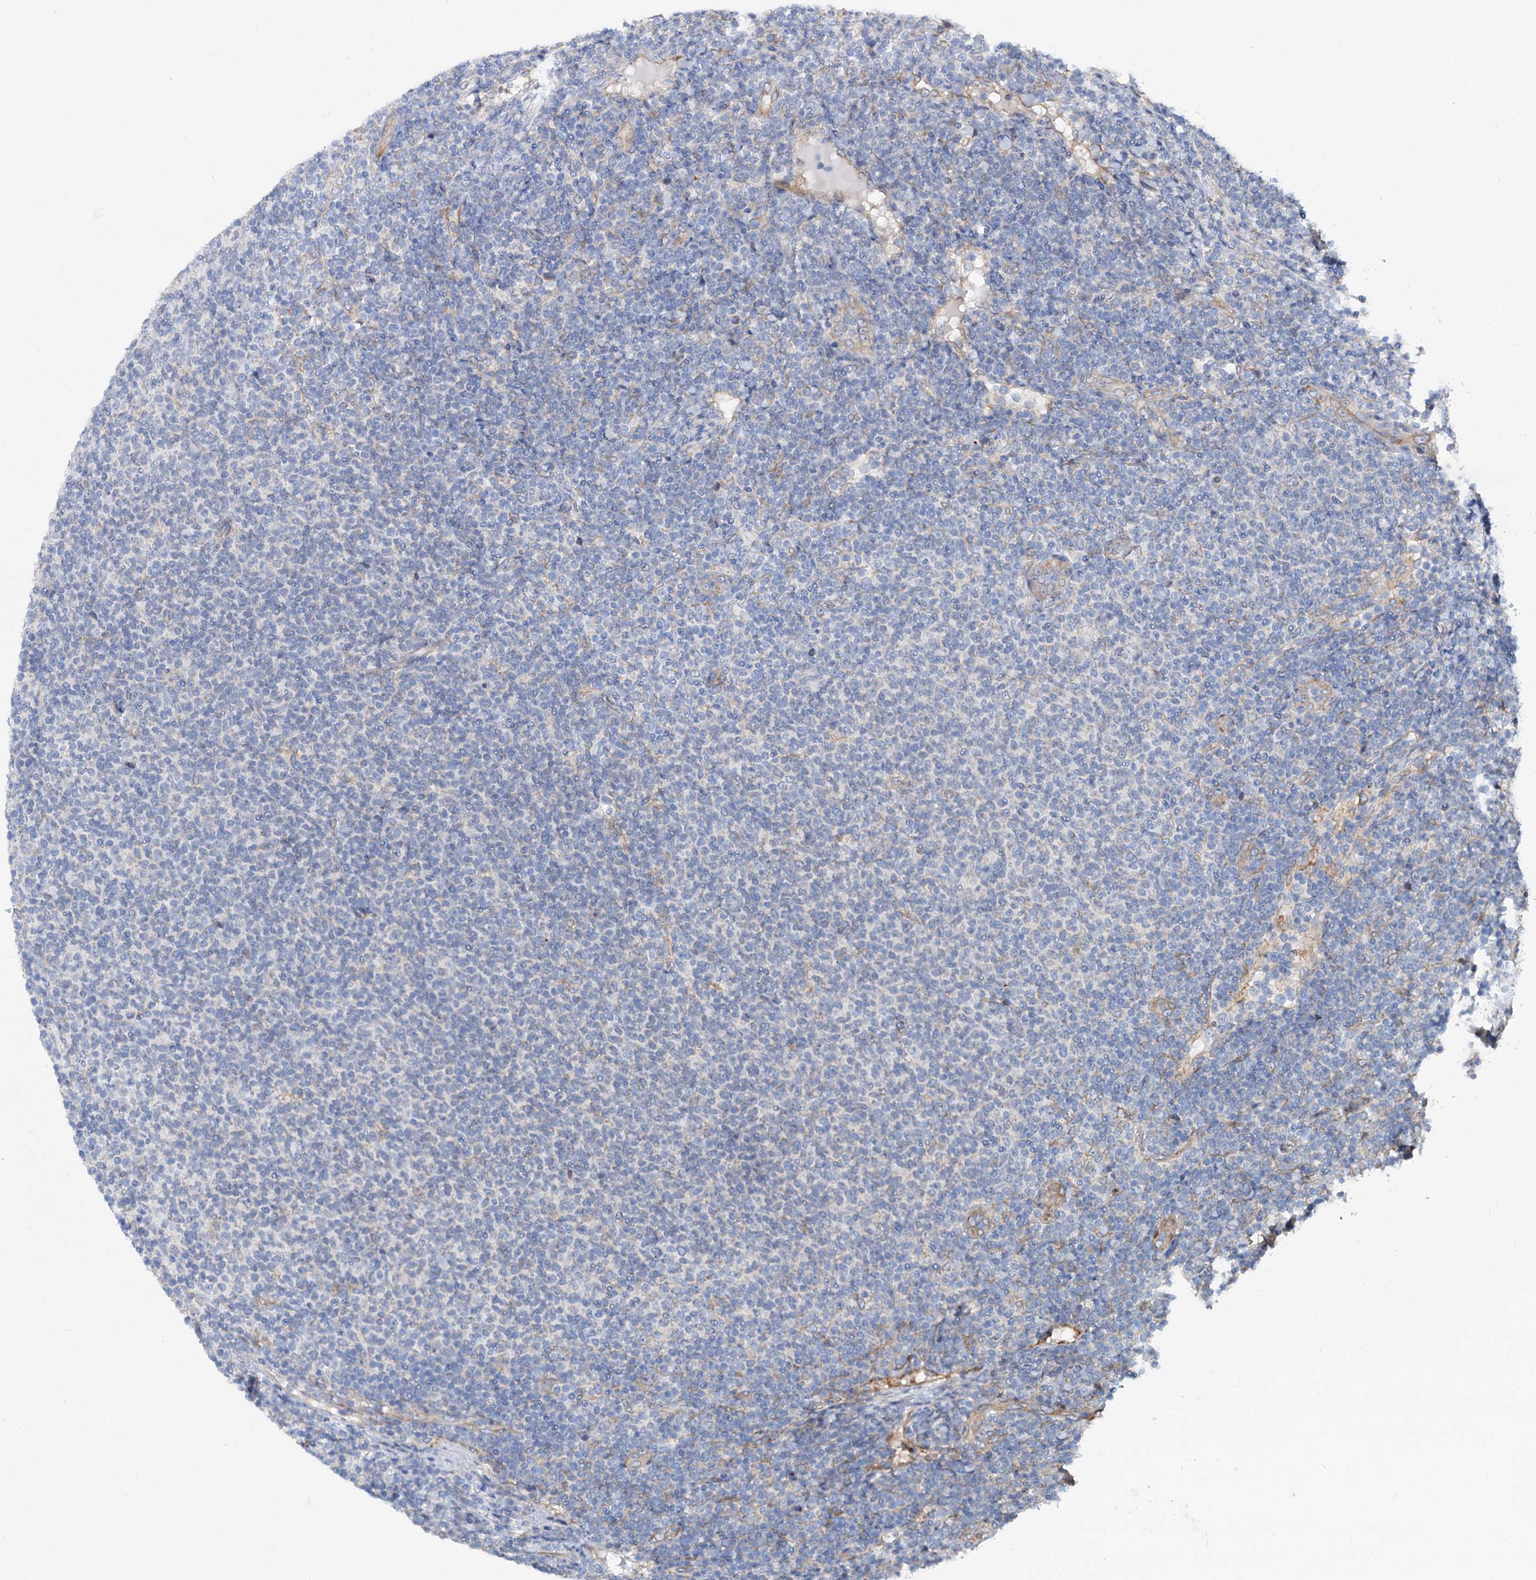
{"staining": {"intensity": "negative", "quantity": "none", "location": "none"}, "tissue": "lymphoma", "cell_type": "Tumor cells", "image_type": "cancer", "snomed": [{"axis": "morphology", "description": "Malignant lymphoma, non-Hodgkin's type, Low grade"}, {"axis": "topography", "description": "Lymph node"}], "caption": "Immunohistochemical staining of human lymphoma reveals no significant expression in tumor cells.", "gene": "PTDSS2", "patient": {"sex": "male", "age": 66}}